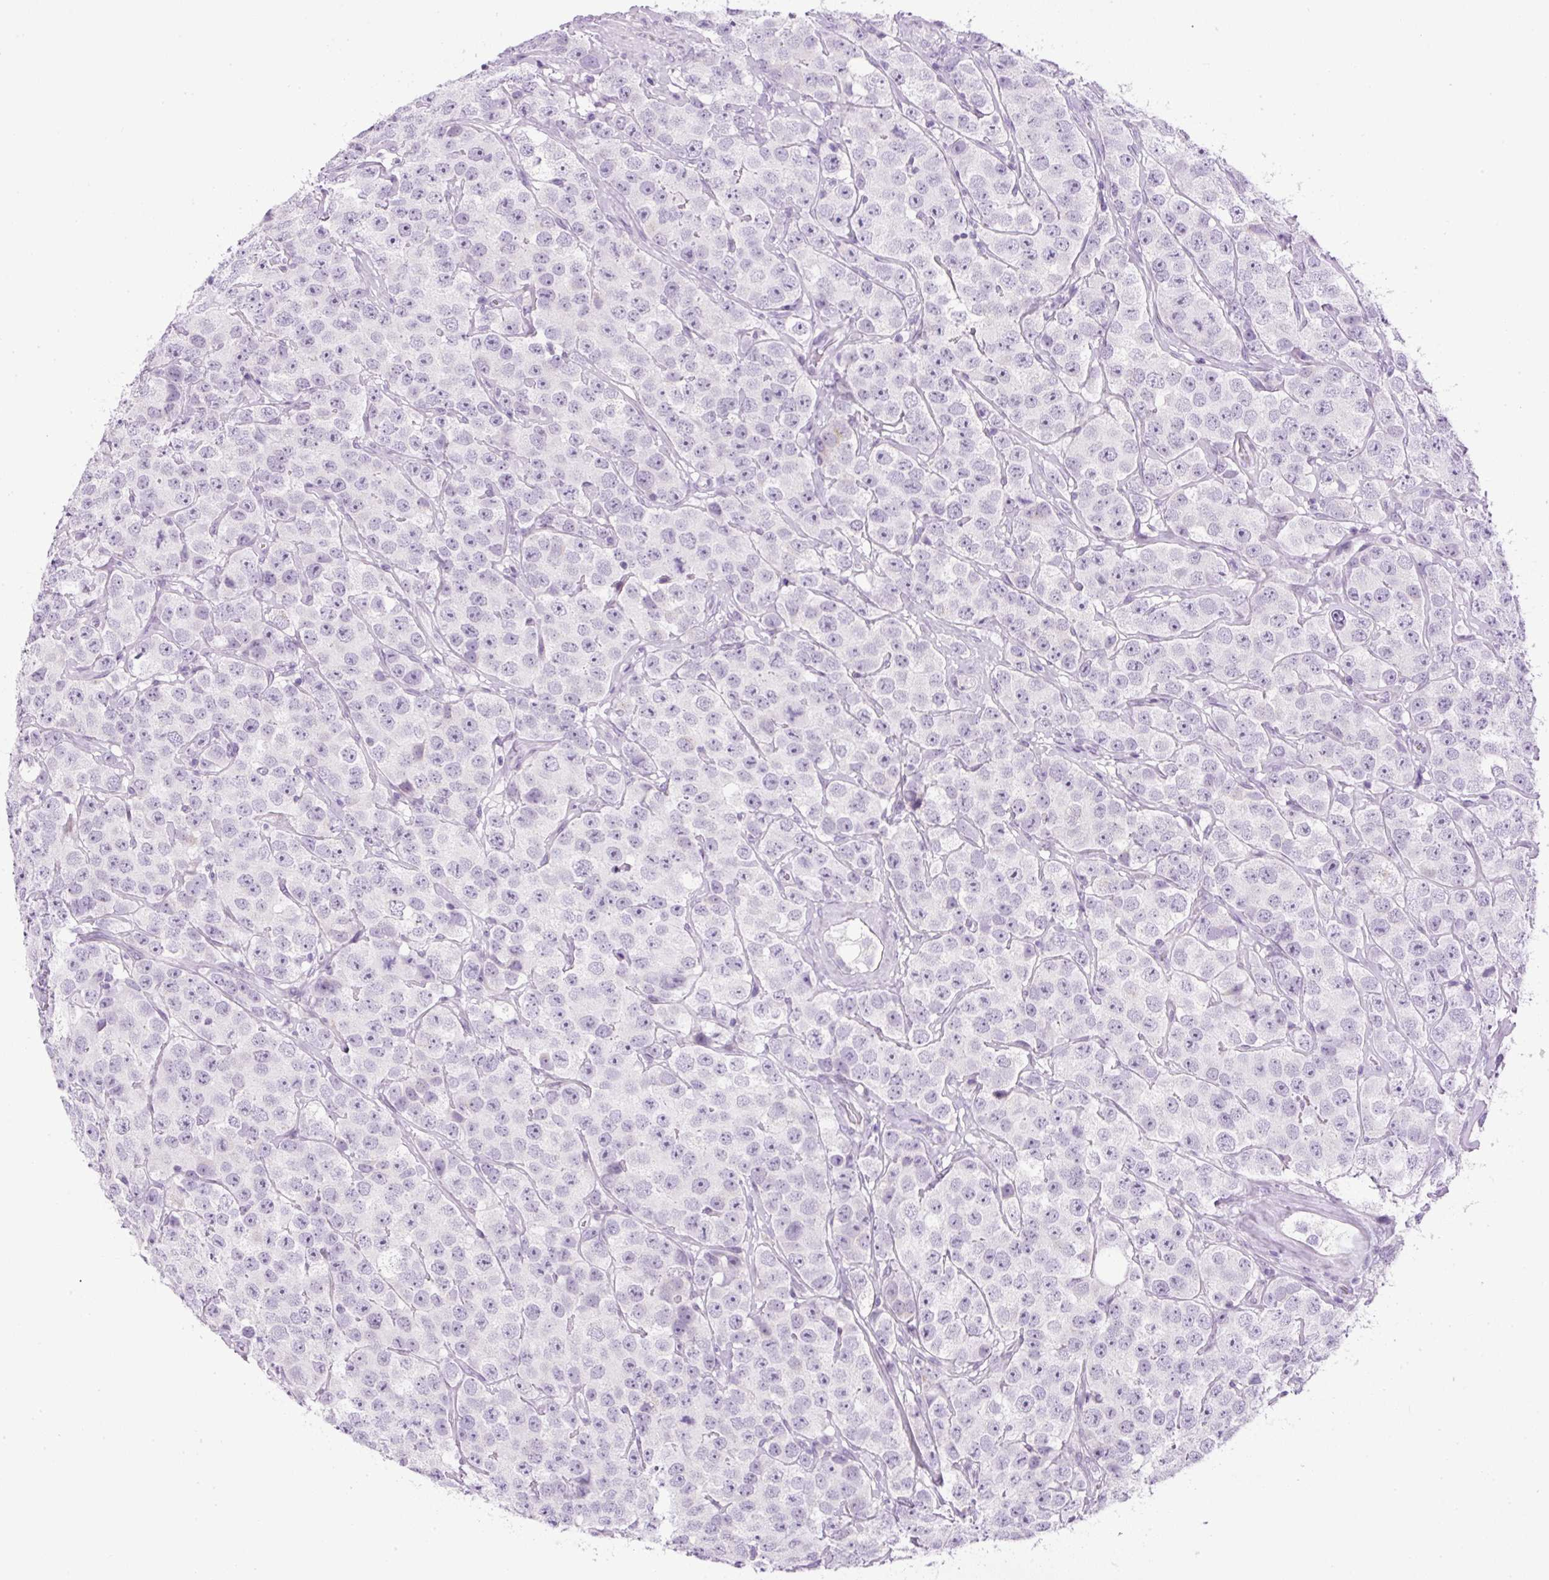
{"staining": {"intensity": "negative", "quantity": "none", "location": "none"}, "tissue": "testis cancer", "cell_type": "Tumor cells", "image_type": "cancer", "snomed": [{"axis": "morphology", "description": "Seminoma, NOS"}, {"axis": "topography", "description": "Testis"}], "caption": "An immunohistochemistry (IHC) image of testis seminoma is shown. There is no staining in tumor cells of testis seminoma.", "gene": "RHBDD2", "patient": {"sex": "male", "age": 28}}